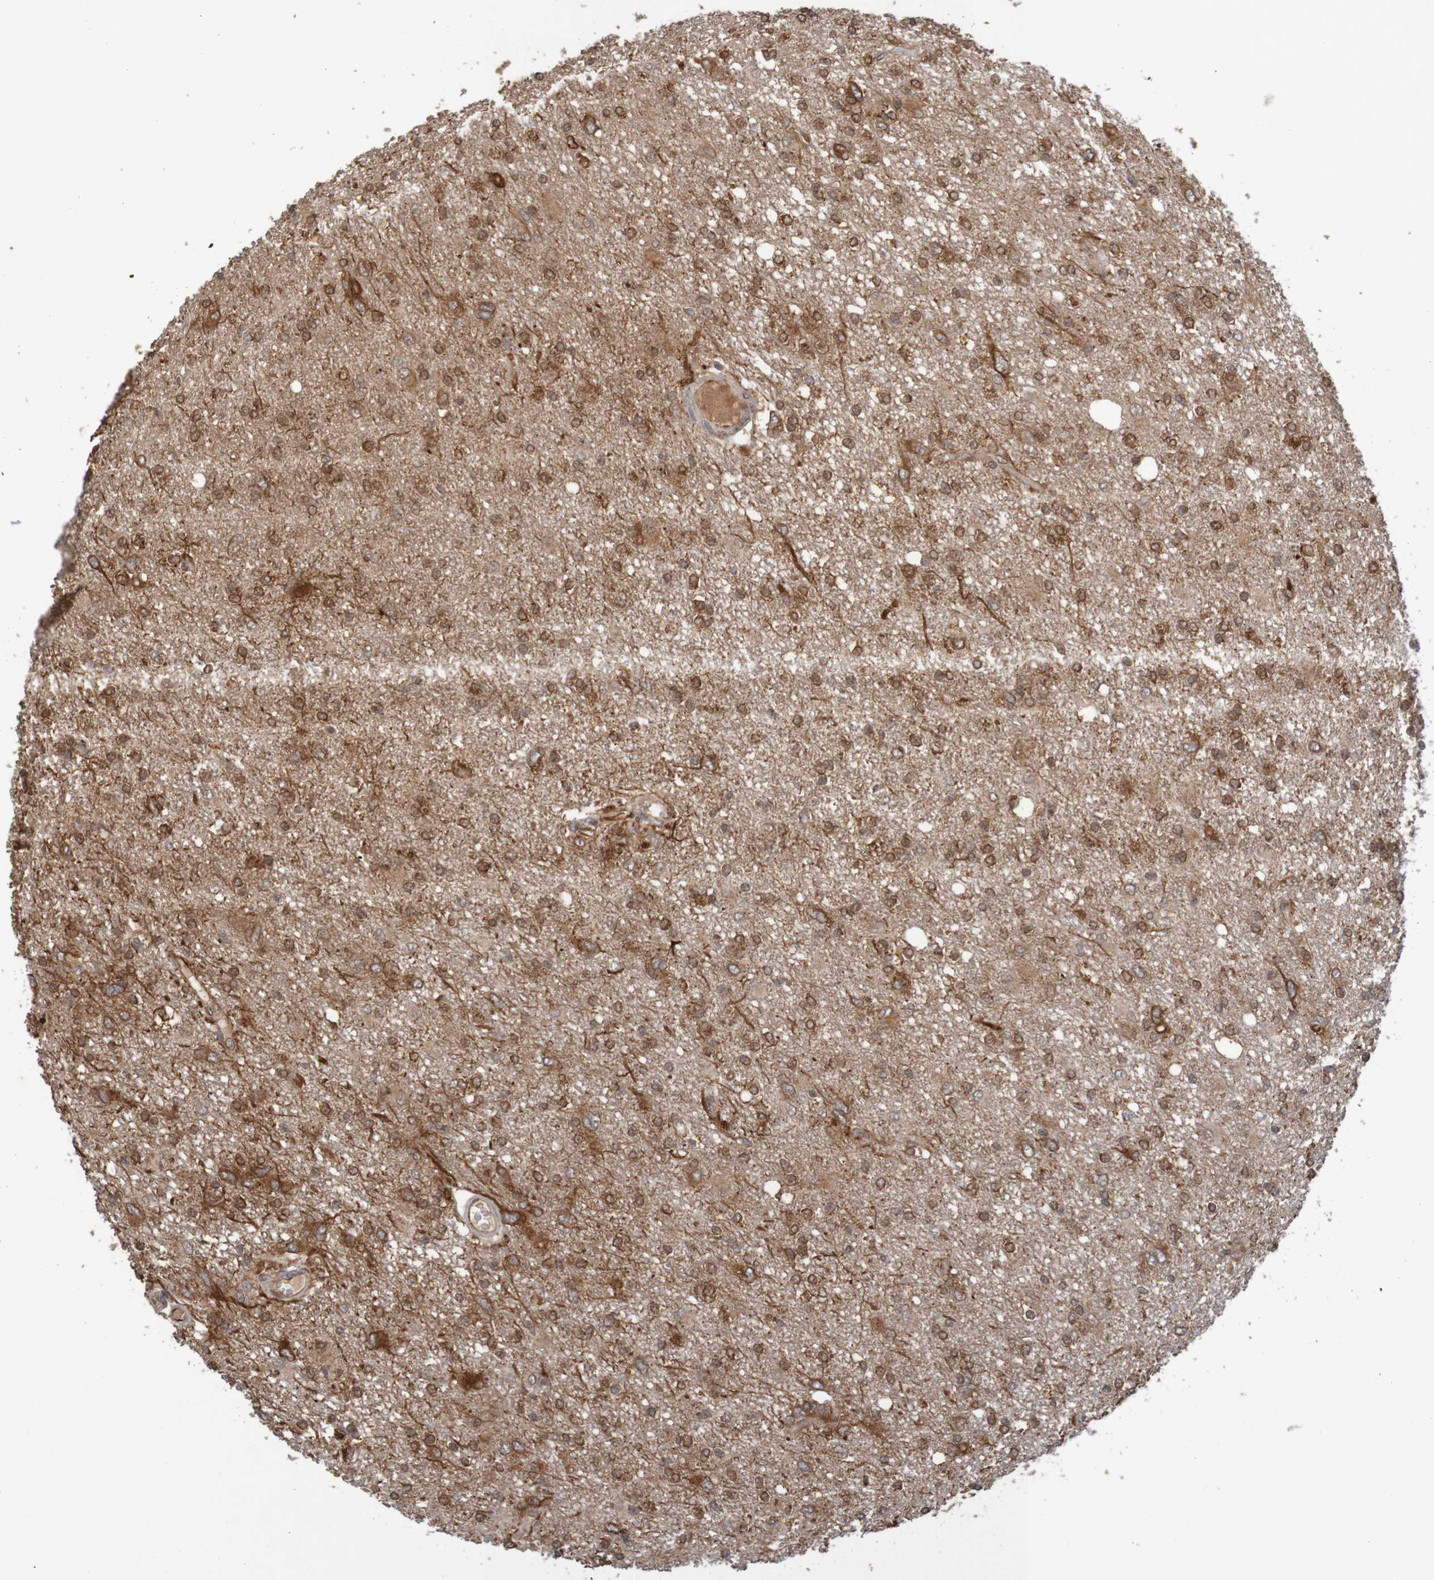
{"staining": {"intensity": "strong", "quantity": ">75%", "location": "cytoplasmic/membranous"}, "tissue": "glioma", "cell_type": "Tumor cells", "image_type": "cancer", "snomed": [{"axis": "morphology", "description": "Glioma, malignant, High grade"}, {"axis": "topography", "description": "Brain"}], "caption": "Protein expression analysis of malignant glioma (high-grade) shows strong cytoplasmic/membranous positivity in approximately >75% of tumor cells. (Brightfield microscopy of DAB IHC at high magnification).", "gene": "MRPL52", "patient": {"sex": "female", "age": 59}}